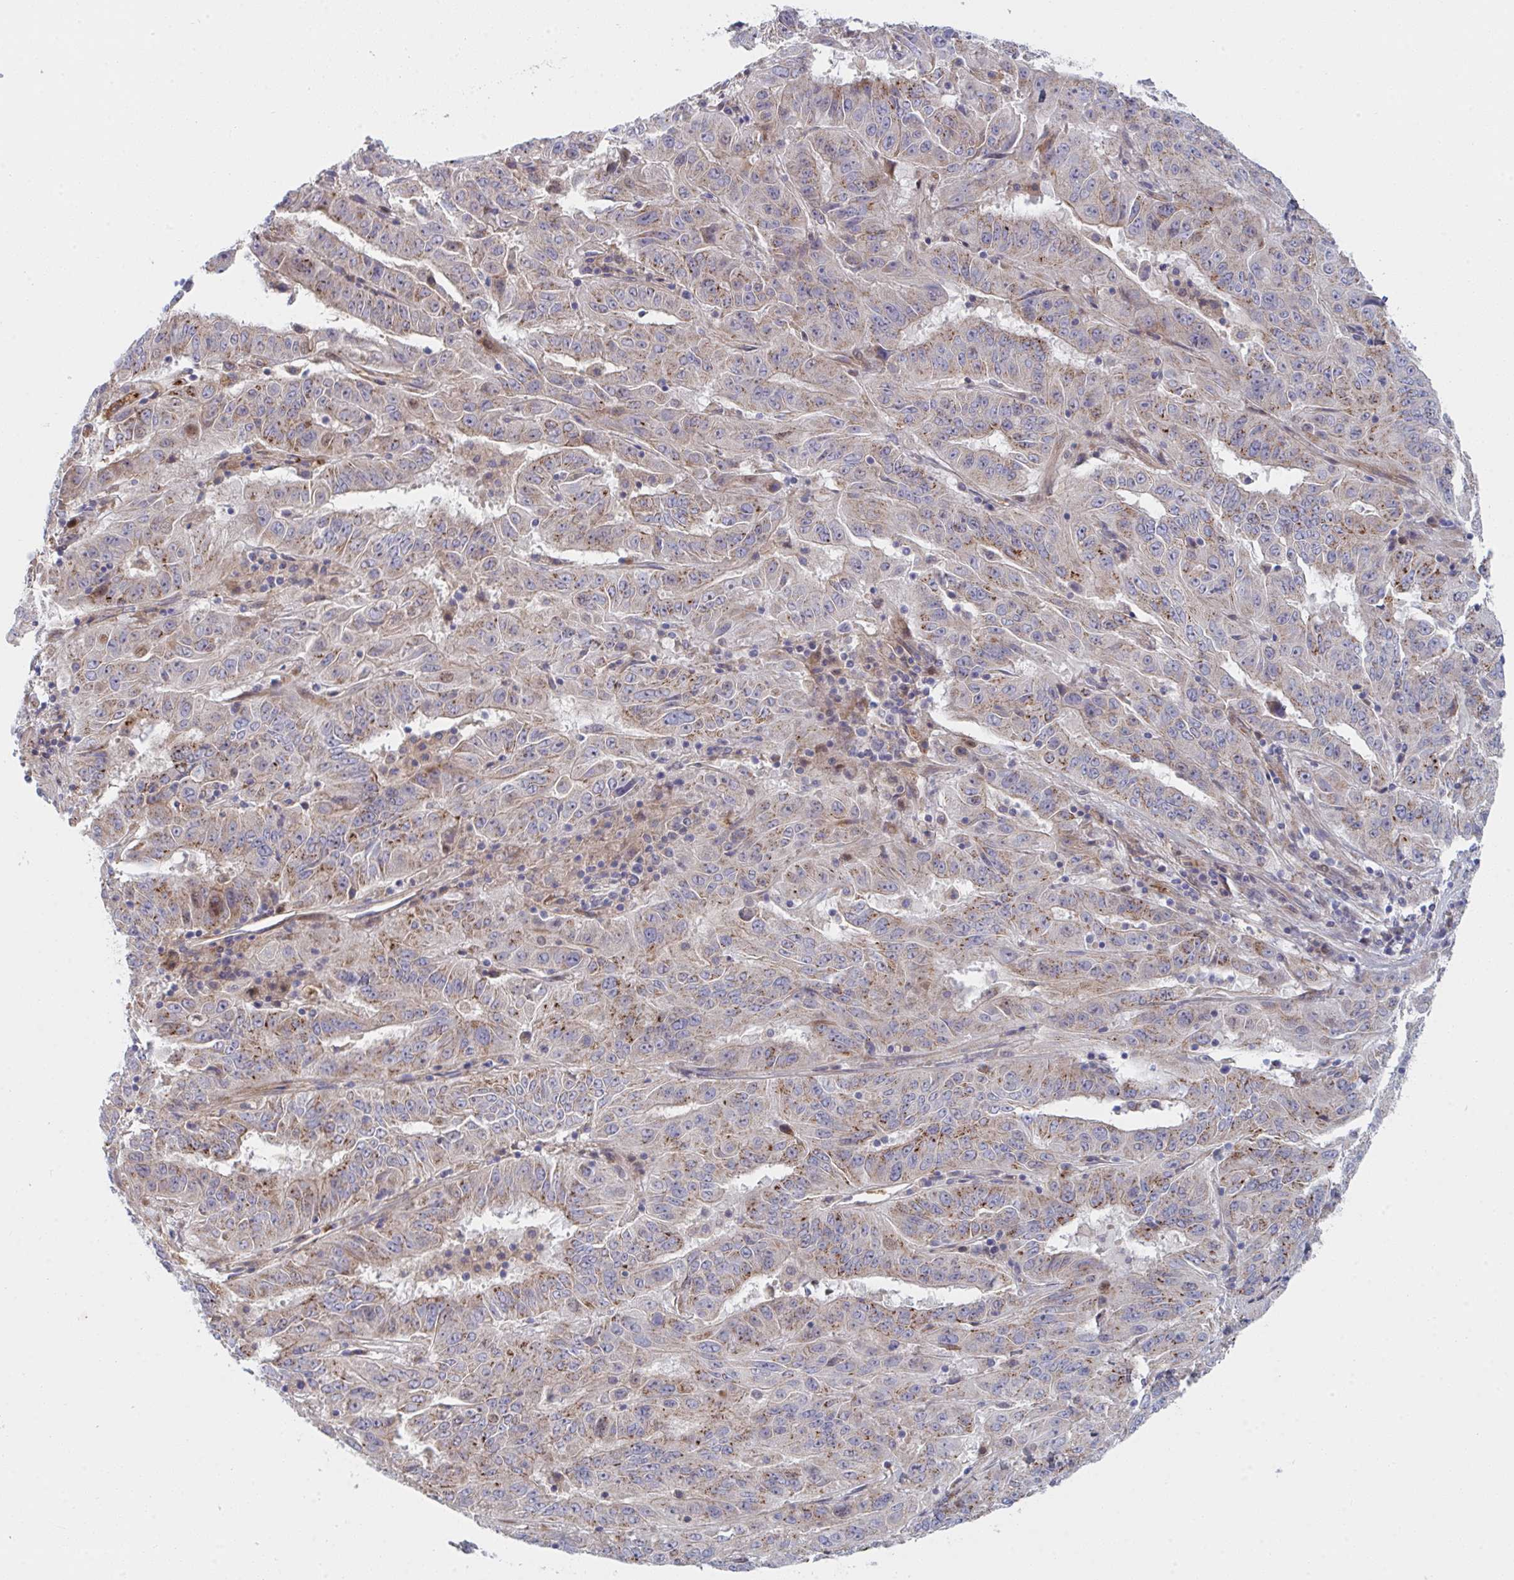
{"staining": {"intensity": "moderate", "quantity": "25%-75%", "location": "cytoplasmic/membranous"}, "tissue": "pancreatic cancer", "cell_type": "Tumor cells", "image_type": "cancer", "snomed": [{"axis": "morphology", "description": "Adenocarcinoma, NOS"}, {"axis": "topography", "description": "Pancreas"}], "caption": "Tumor cells exhibit medium levels of moderate cytoplasmic/membranous staining in about 25%-75% of cells in human pancreatic cancer (adenocarcinoma). (Brightfield microscopy of DAB IHC at high magnification).", "gene": "TNFSF4", "patient": {"sex": "male", "age": 63}}